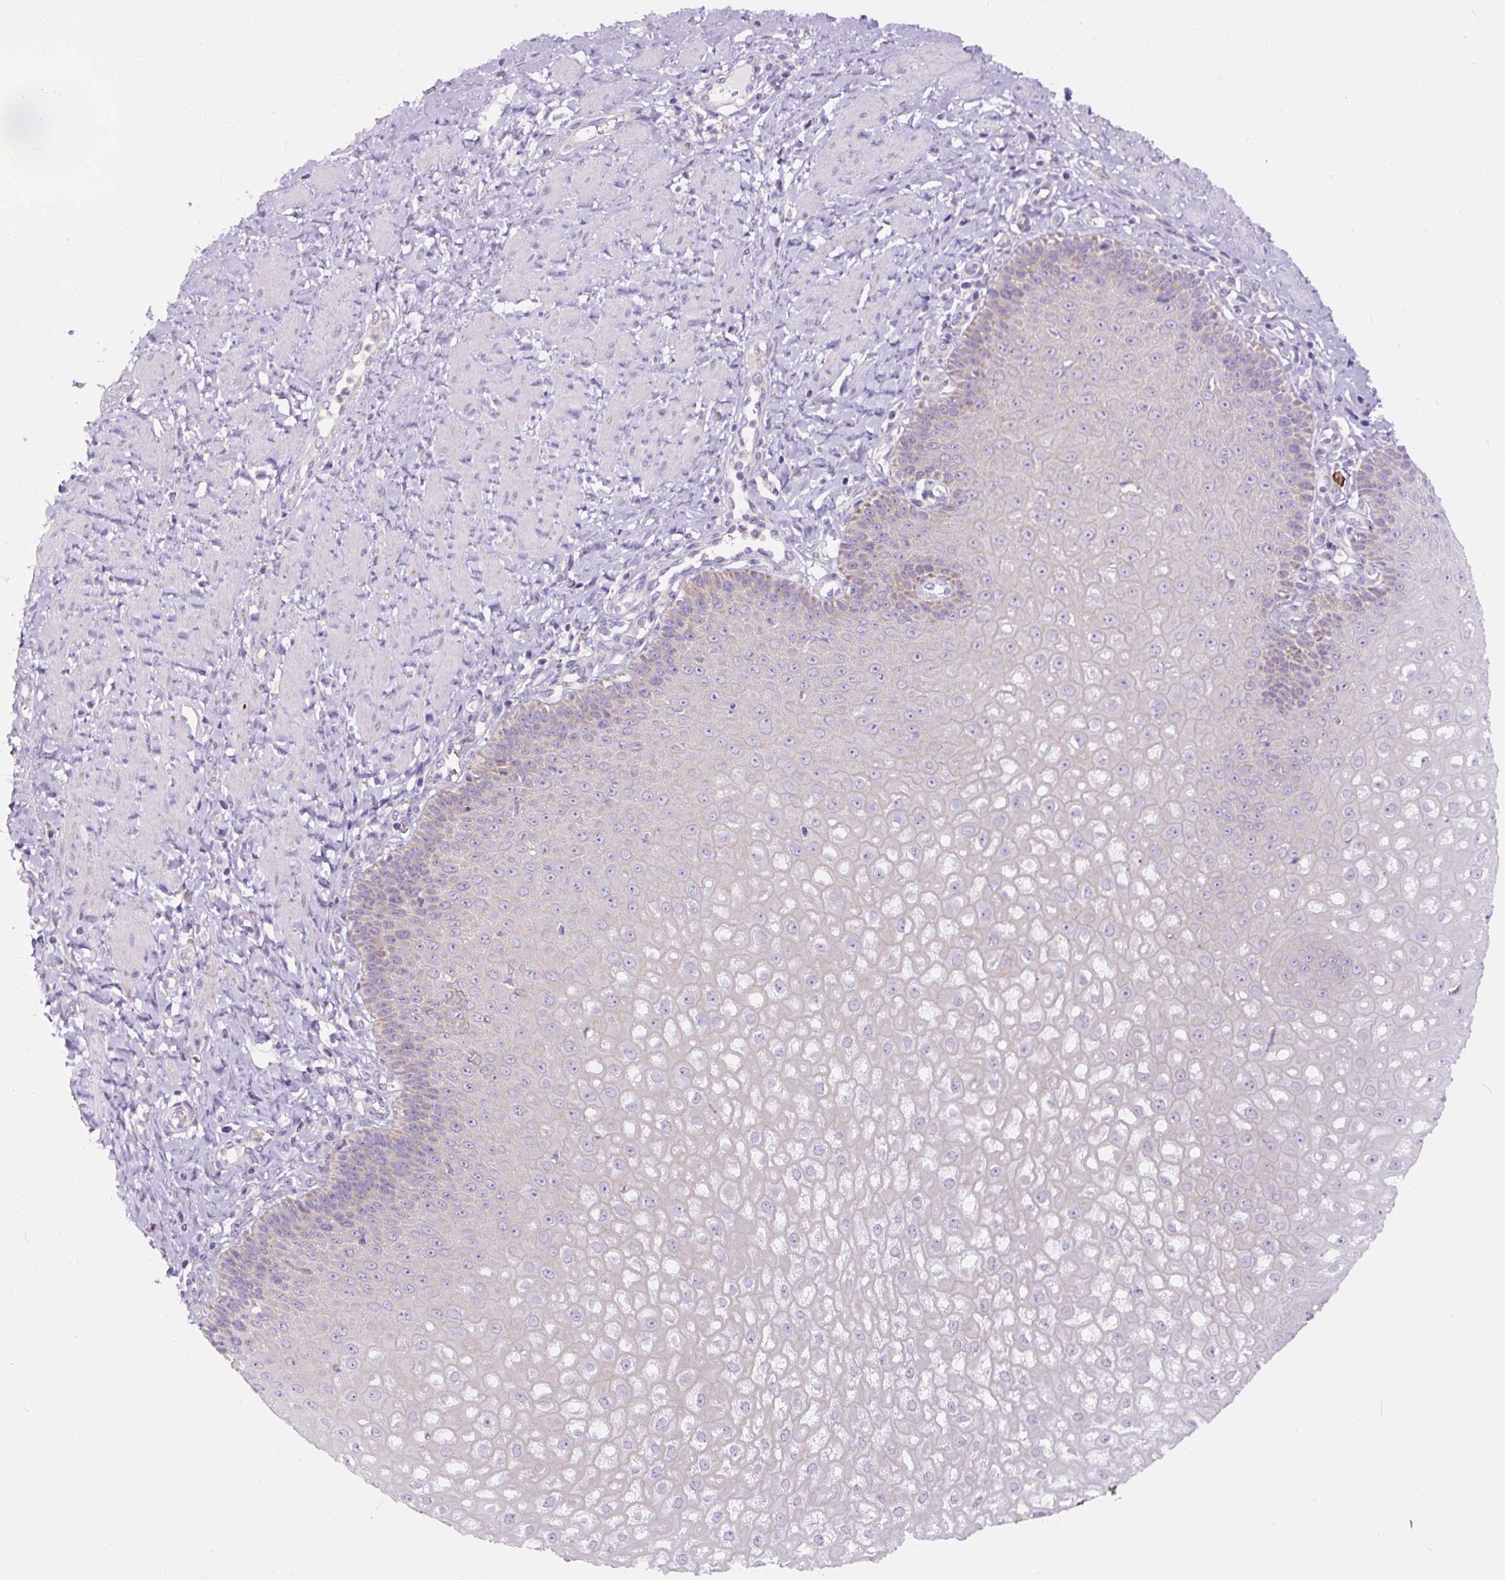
{"staining": {"intensity": "weak", "quantity": "<25%", "location": "cytoplasmic/membranous"}, "tissue": "esophagus", "cell_type": "Squamous epithelial cells", "image_type": "normal", "snomed": [{"axis": "morphology", "description": "Normal tissue, NOS"}, {"axis": "topography", "description": "Esophagus"}], "caption": "The histopathology image displays no significant expression in squamous epithelial cells of esophagus.", "gene": "HPS4", "patient": {"sex": "male", "age": 67}}